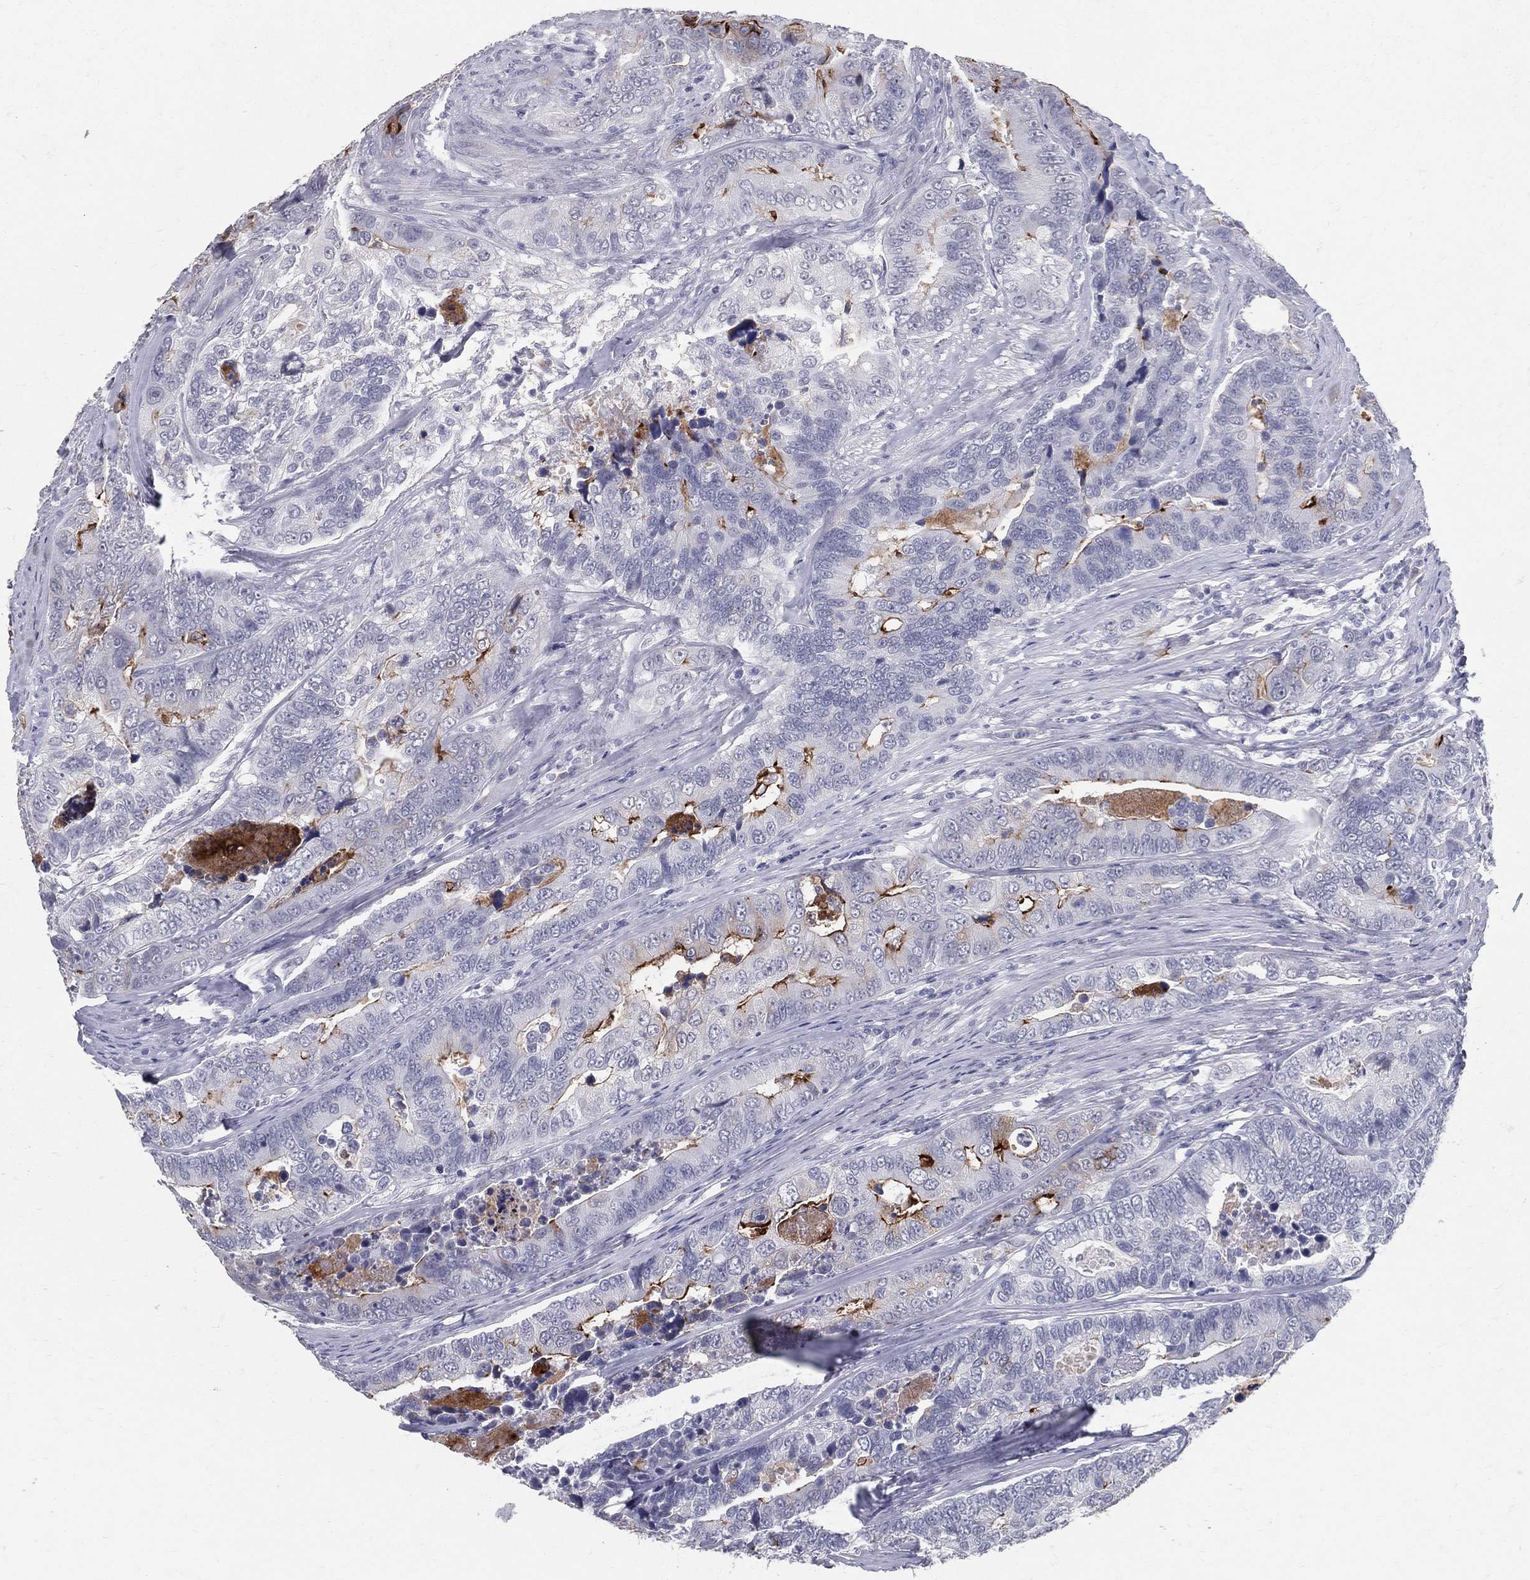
{"staining": {"intensity": "strong", "quantity": "<25%", "location": "cytoplasmic/membranous"}, "tissue": "colorectal cancer", "cell_type": "Tumor cells", "image_type": "cancer", "snomed": [{"axis": "morphology", "description": "Adenocarcinoma, NOS"}, {"axis": "topography", "description": "Colon"}], "caption": "An IHC photomicrograph of neoplastic tissue is shown. Protein staining in brown shows strong cytoplasmic/membranous positivity in colorectal cancer (adenocarcinoma) within tumor cells.", "gene": "ACE2", "patient": {"sex": "female", "age": 72}}